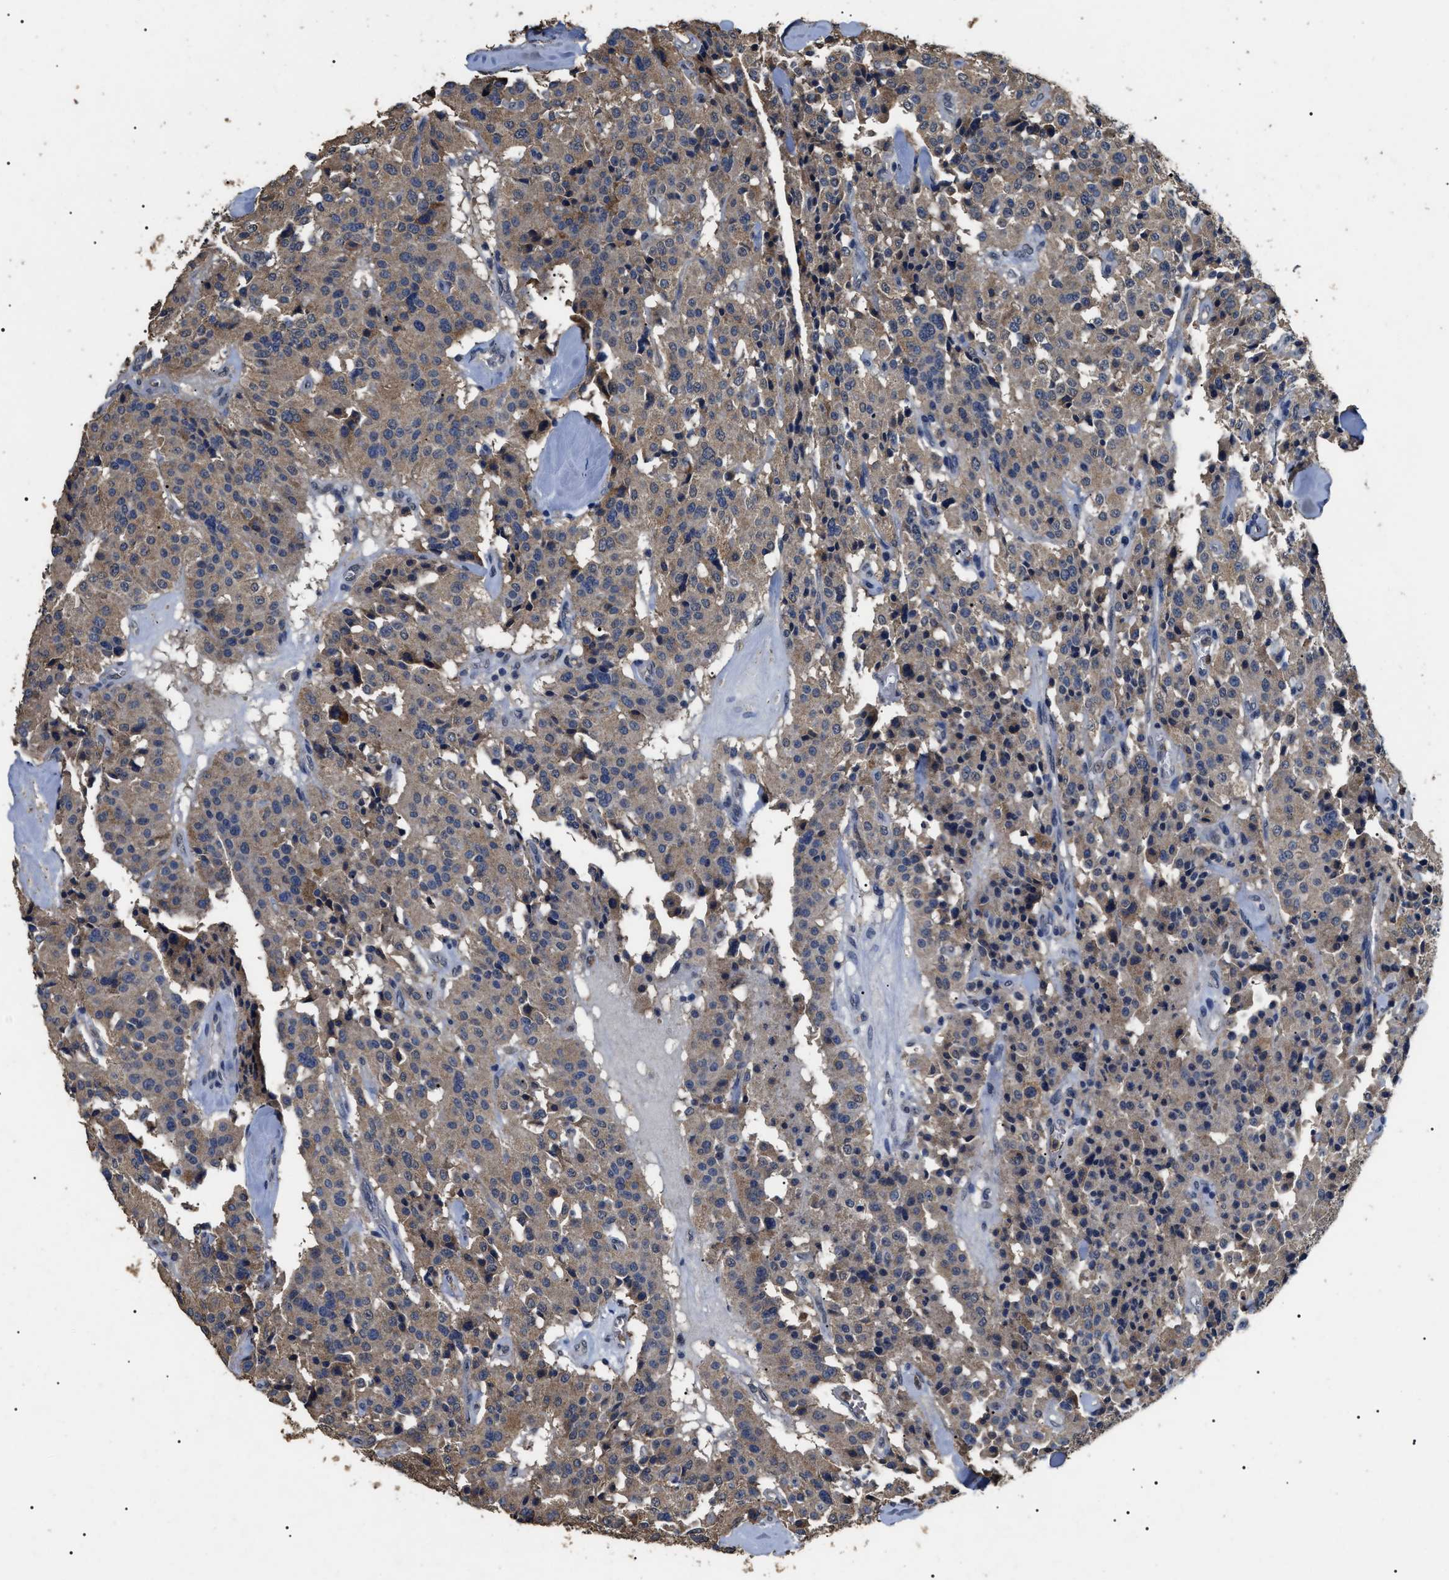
{"staining": {"intensity": "moderate", "quantity": ">75%", "location": "cytoplasmic/membranous"}, "tissue": "carcinoid", "cell_type": "Tumor cells", "image_type": "cancer", "snomed": [{"axis": "morphology", "description": "Carcinoid, malignant, NOS"}, {"axis": "topography", "description": "Lung"}], "caption": "Immunohistochemistry of carcinoid (malignant) shows medium levels of moderate cytoplasmic/membranous positivity in about >75% of tumor cells. The staining was performed using DAB (3,3'-diaminobenzidine), with brown indicating positive protein expression. Nuclei are stained blue with hematoxylin.", "gene": "PSMD8", "patient": {"sex": "male", "age": 30}}